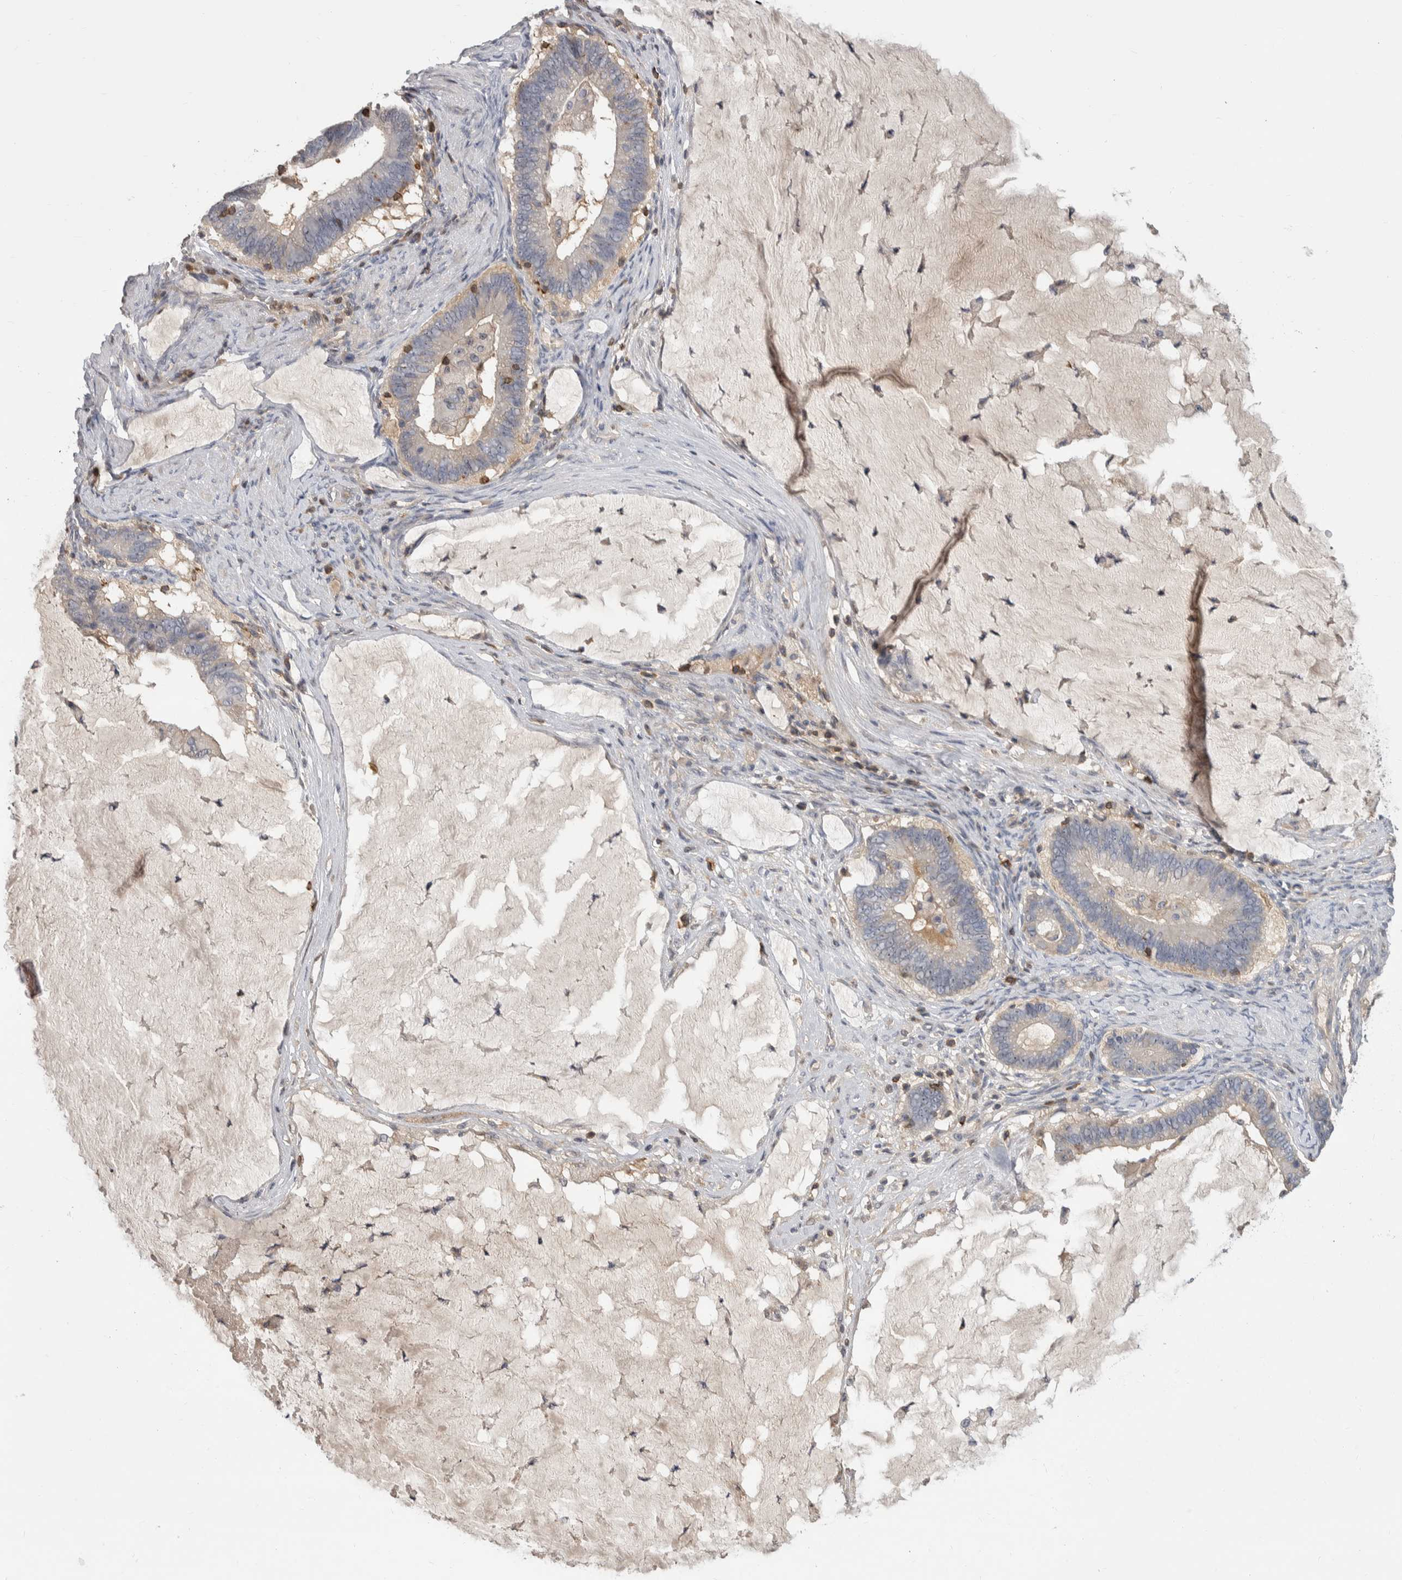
{"staining": {"intensity": "weak", "quantity": "<25%", "location": "cytoplasmic/membranous"}, "tissue": "ovarian cancer", "cell_type": "Tumor cells", "image_type": "cancer", "snomed": [{"axis": "morphology", "description": "Cystadenocarcinoma, mucinous, NOS"}, {"axis": "topography", "description": "Ovary"}], "caption": "A micrograph of human mucinous cystadenocarcinoma (ovarian) is negative for staining in tumor cells.", "gene": "CEP295NL", "patient": {"sex": "female", "age": 61}}